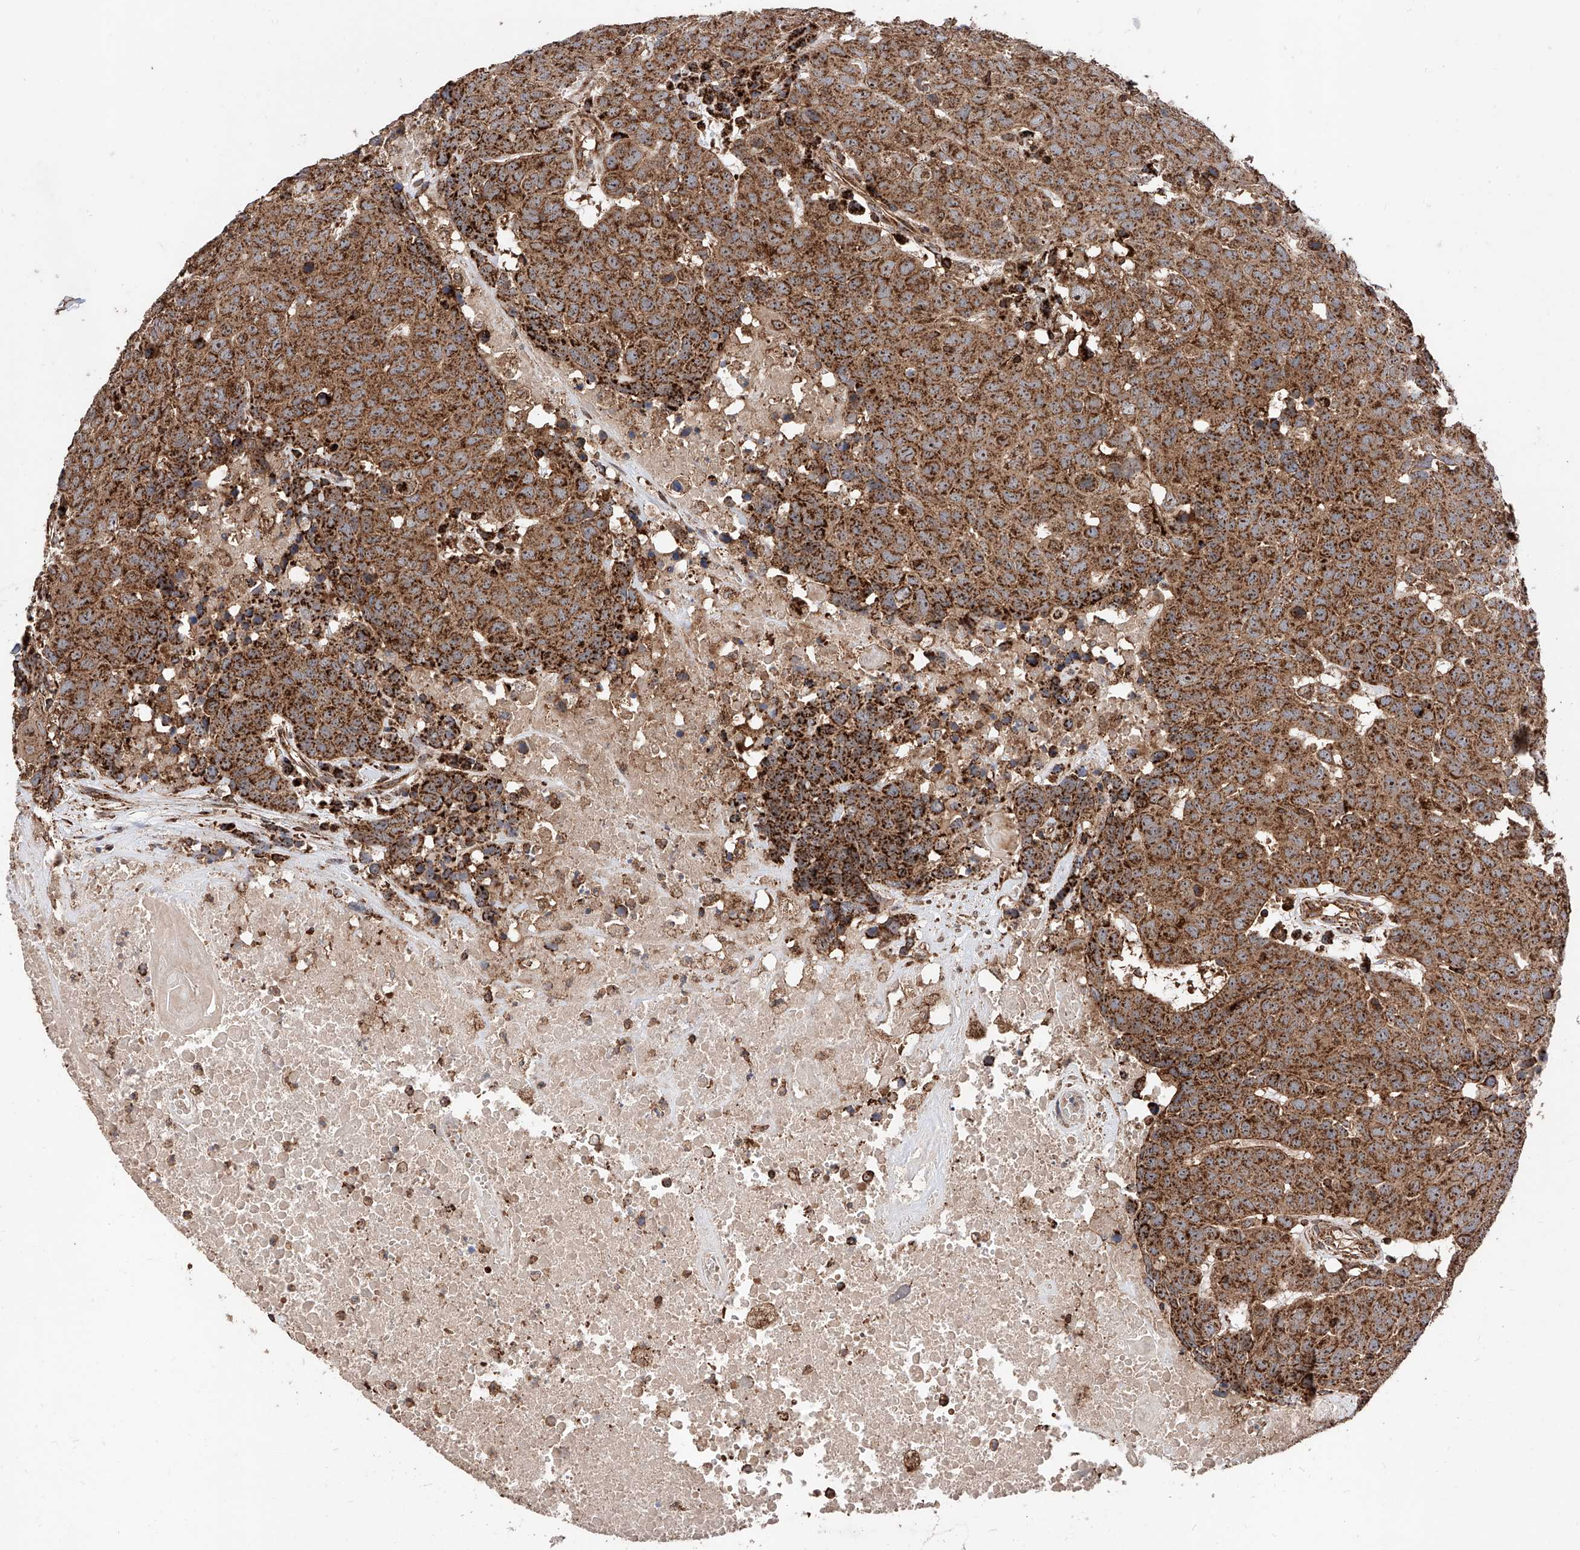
{"staining": {"intensity": "strong", "quantity": ">75%", "location": "cytoplasmic/membranous"}, "tissue": "head and neck cancer", "cell_type": "Tumor cells", "image_type": "cancer", "snomed": [{"axis": "morphology", "description": "Squamous cell carcinoma, NOS"}, {"axis": "topography", "description": "Head-Neck"}], "caption": "A high amount of strong cytoplasmic/membranous staining is present in about >75% of tumor cells in head and neck cancer (squamous cell carcinoma) tissue.", "gene": "PISD", "patient": {"sex": "male", "age": 66}}